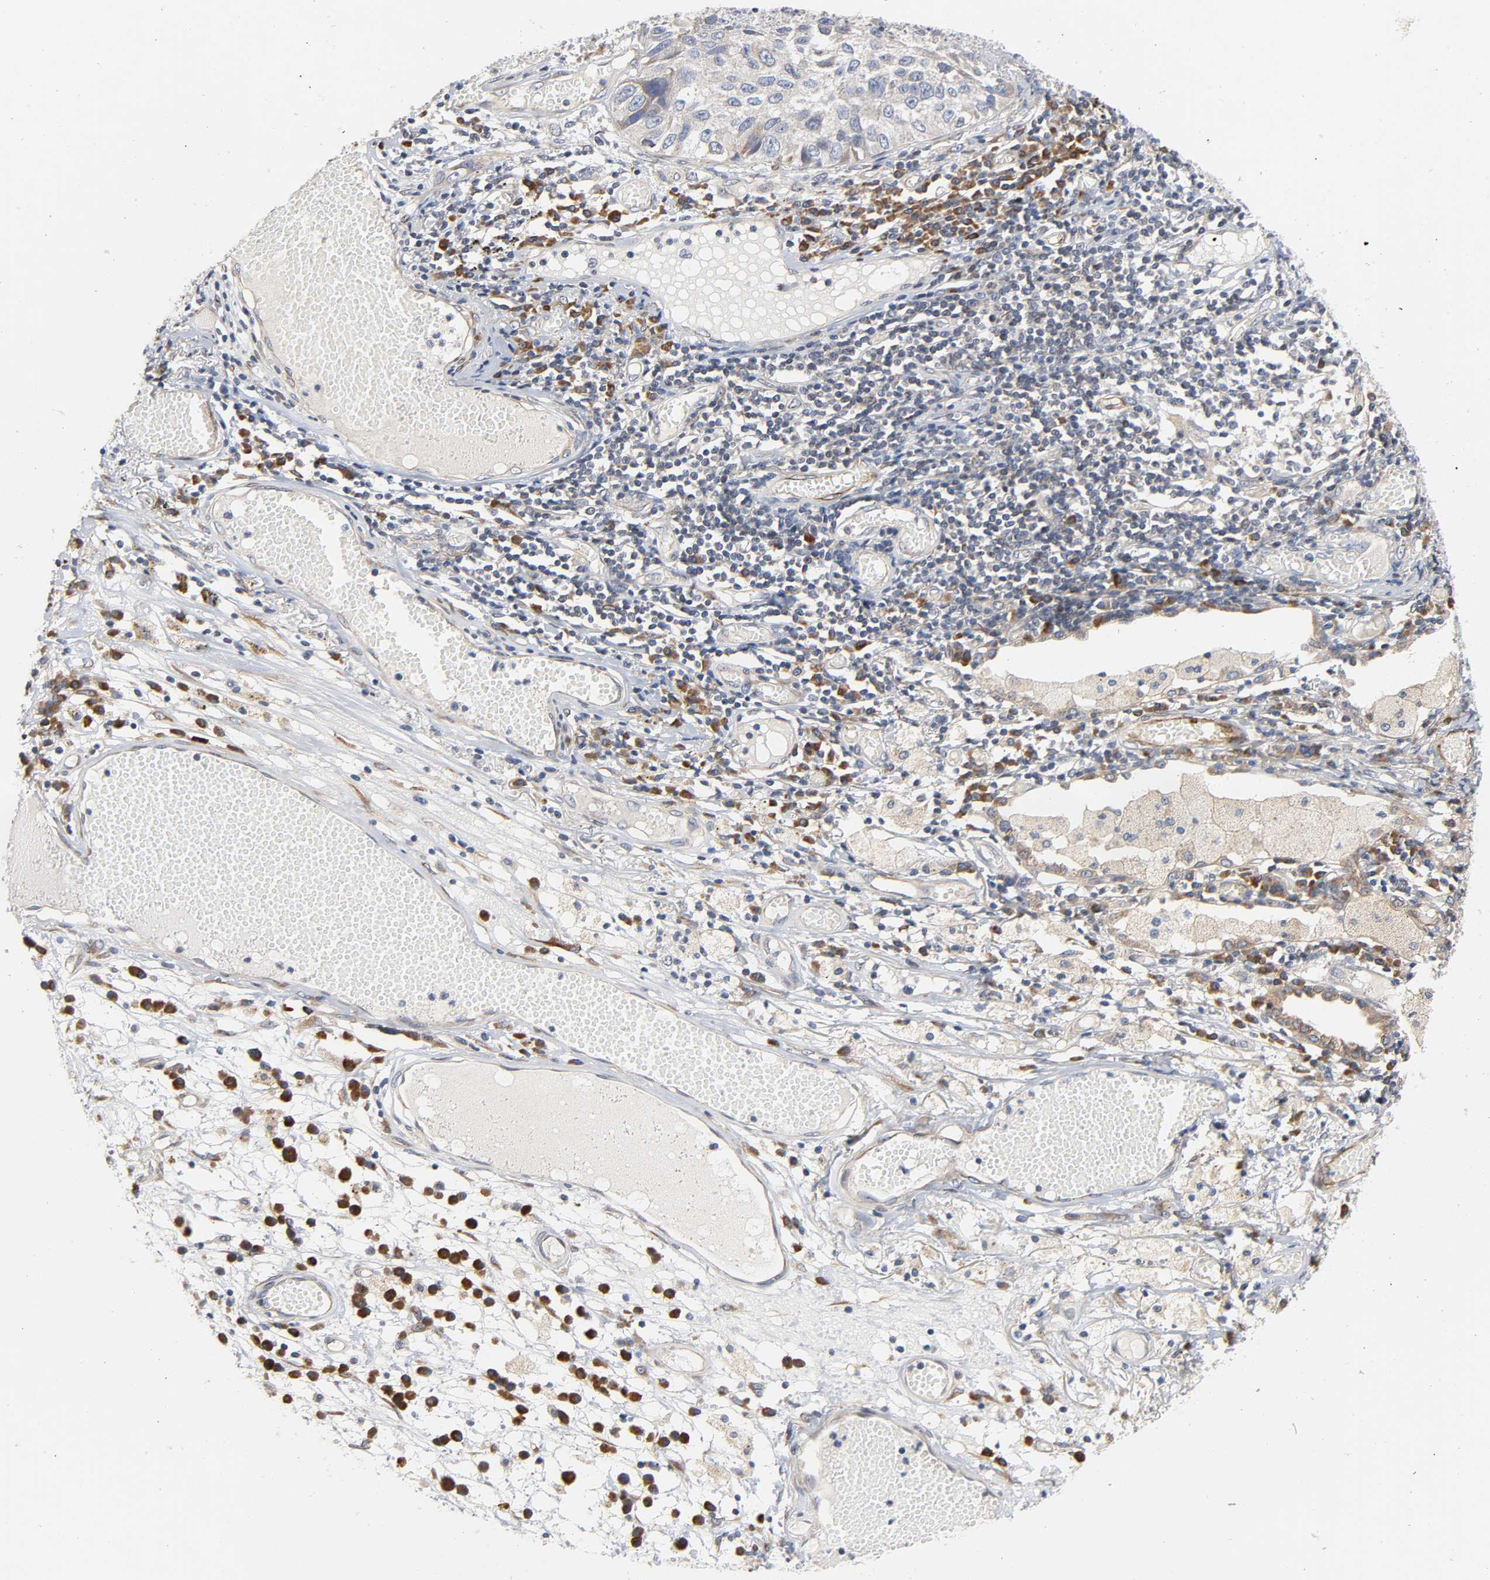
{"staining": {"intensity": "weak", "quantity": "<25%", "location": "cytoplasmic/membranous"}, "tissue": "lung cancer", "cell_type": "Tumor cells", "image_type": "cancer", "snomed": [{"axis": "morphology", "description": "Squamous cell carcinoma, NOS"}, {"axis": "topography", "description": "Lung"}], "caption": "A high-resolution micrograph shows immunohistochemistry staining of lung squamous cell carcinoma, which reveals no significant positivity in tumor cells. (DAB (3,3'-diaminobenzidine) immunohistochemistry (IHC) with hematoxylin counter stain).", "gene": "ASB6", "patient": {"sex": "male", "age": 71}}